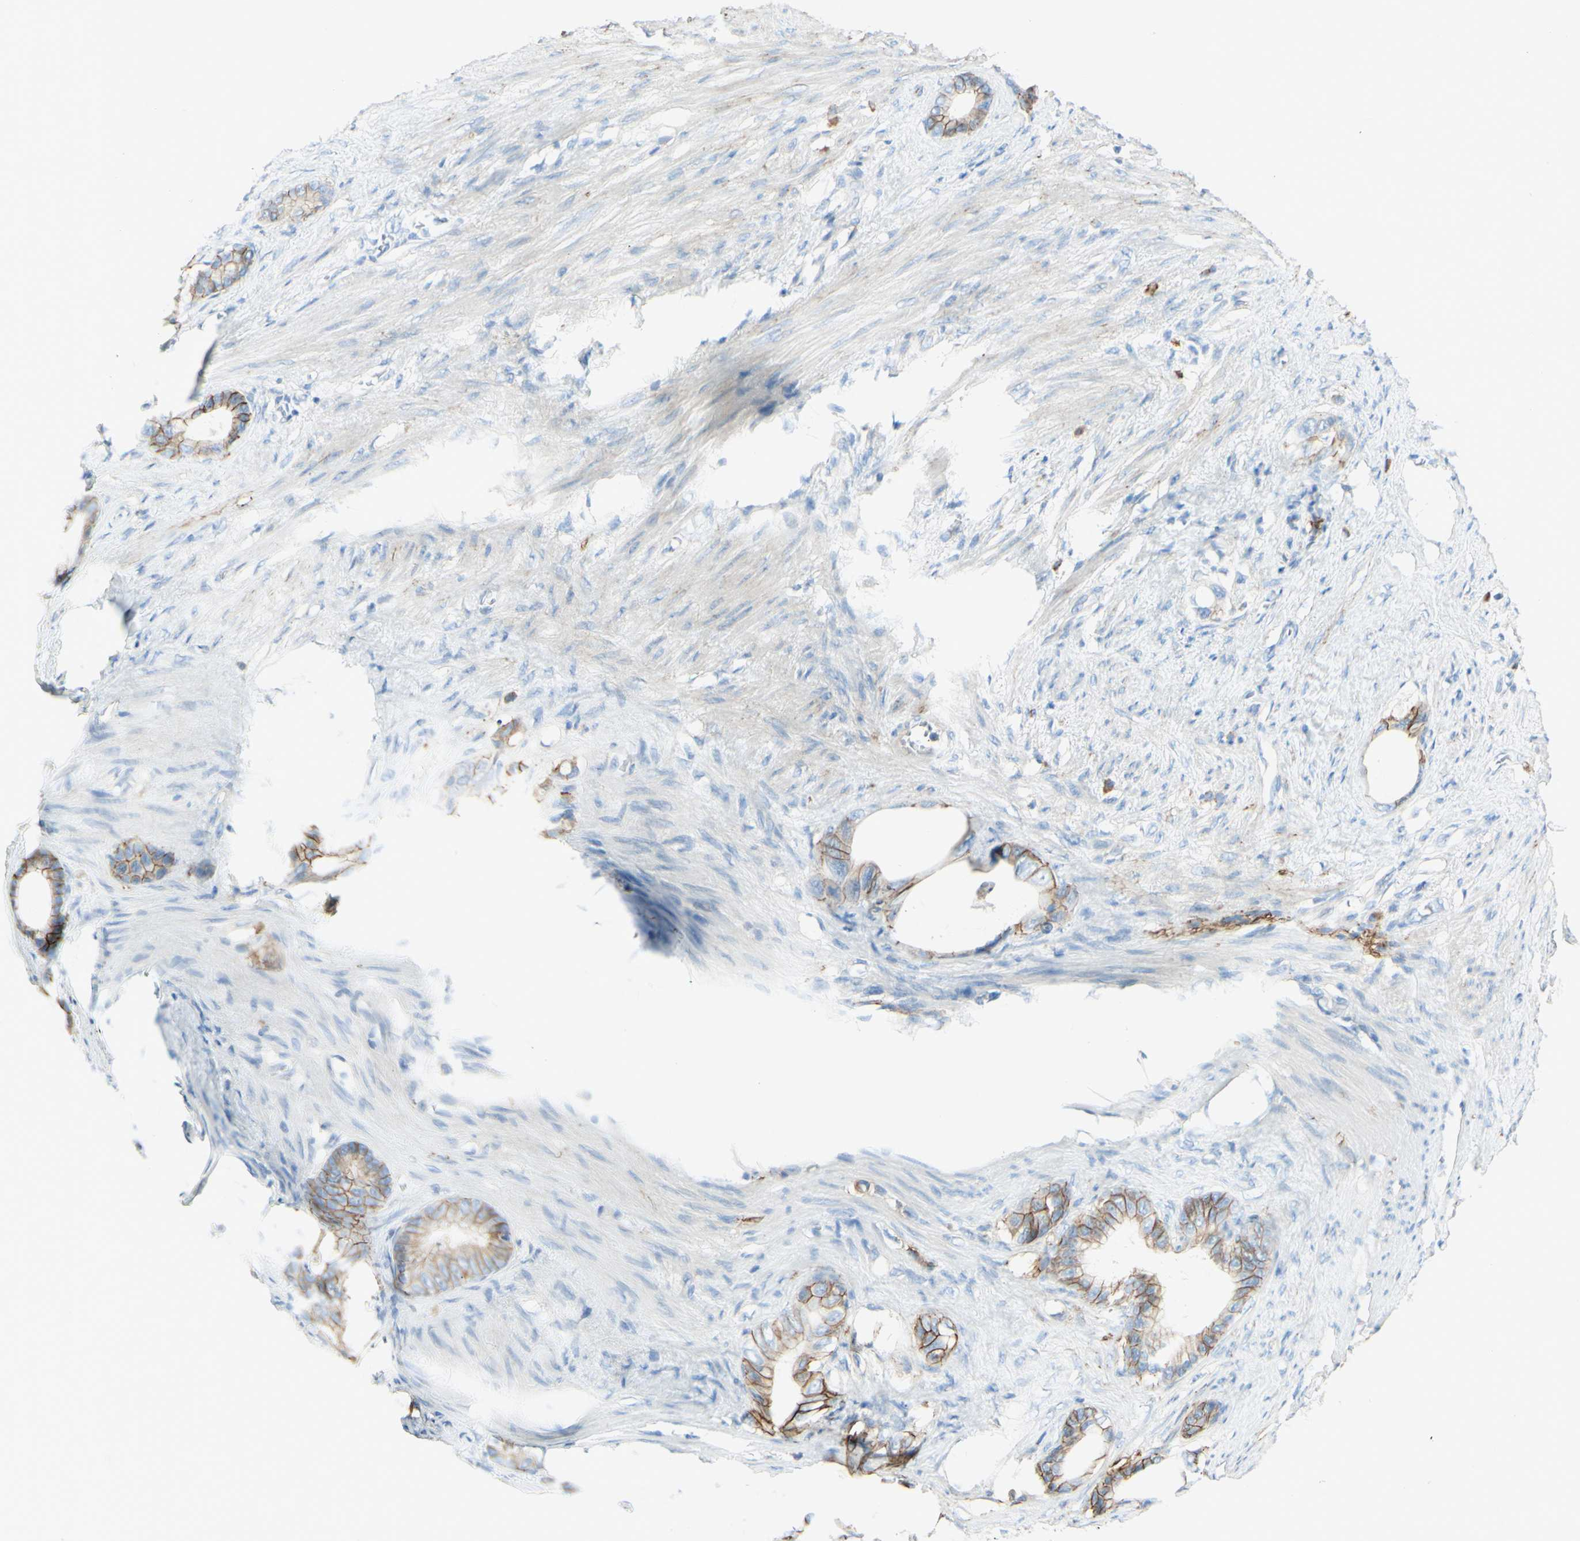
{"staining": {"intensity": "moderate", "quantity": "25%-75%", "location": "cytoplasmic/membranous"}, "tissue": "stomach cancer", "cell_type": "Tumor cells", "image_type": "cancer", "snomed": [{"axis": "morphology", "description": "Adenocarcinoma, NOS"}, {"axis": "topography", "description": "Stomach"}], "caption": "DAB immunohistochemical staining of stomach cancer demonstrates moderate cytoplasmic/membranous protein staining in approximately 25%-75% of tumor cells.", "gene": "ALCAM", "patient": {"sex": "female", "age": 75}}